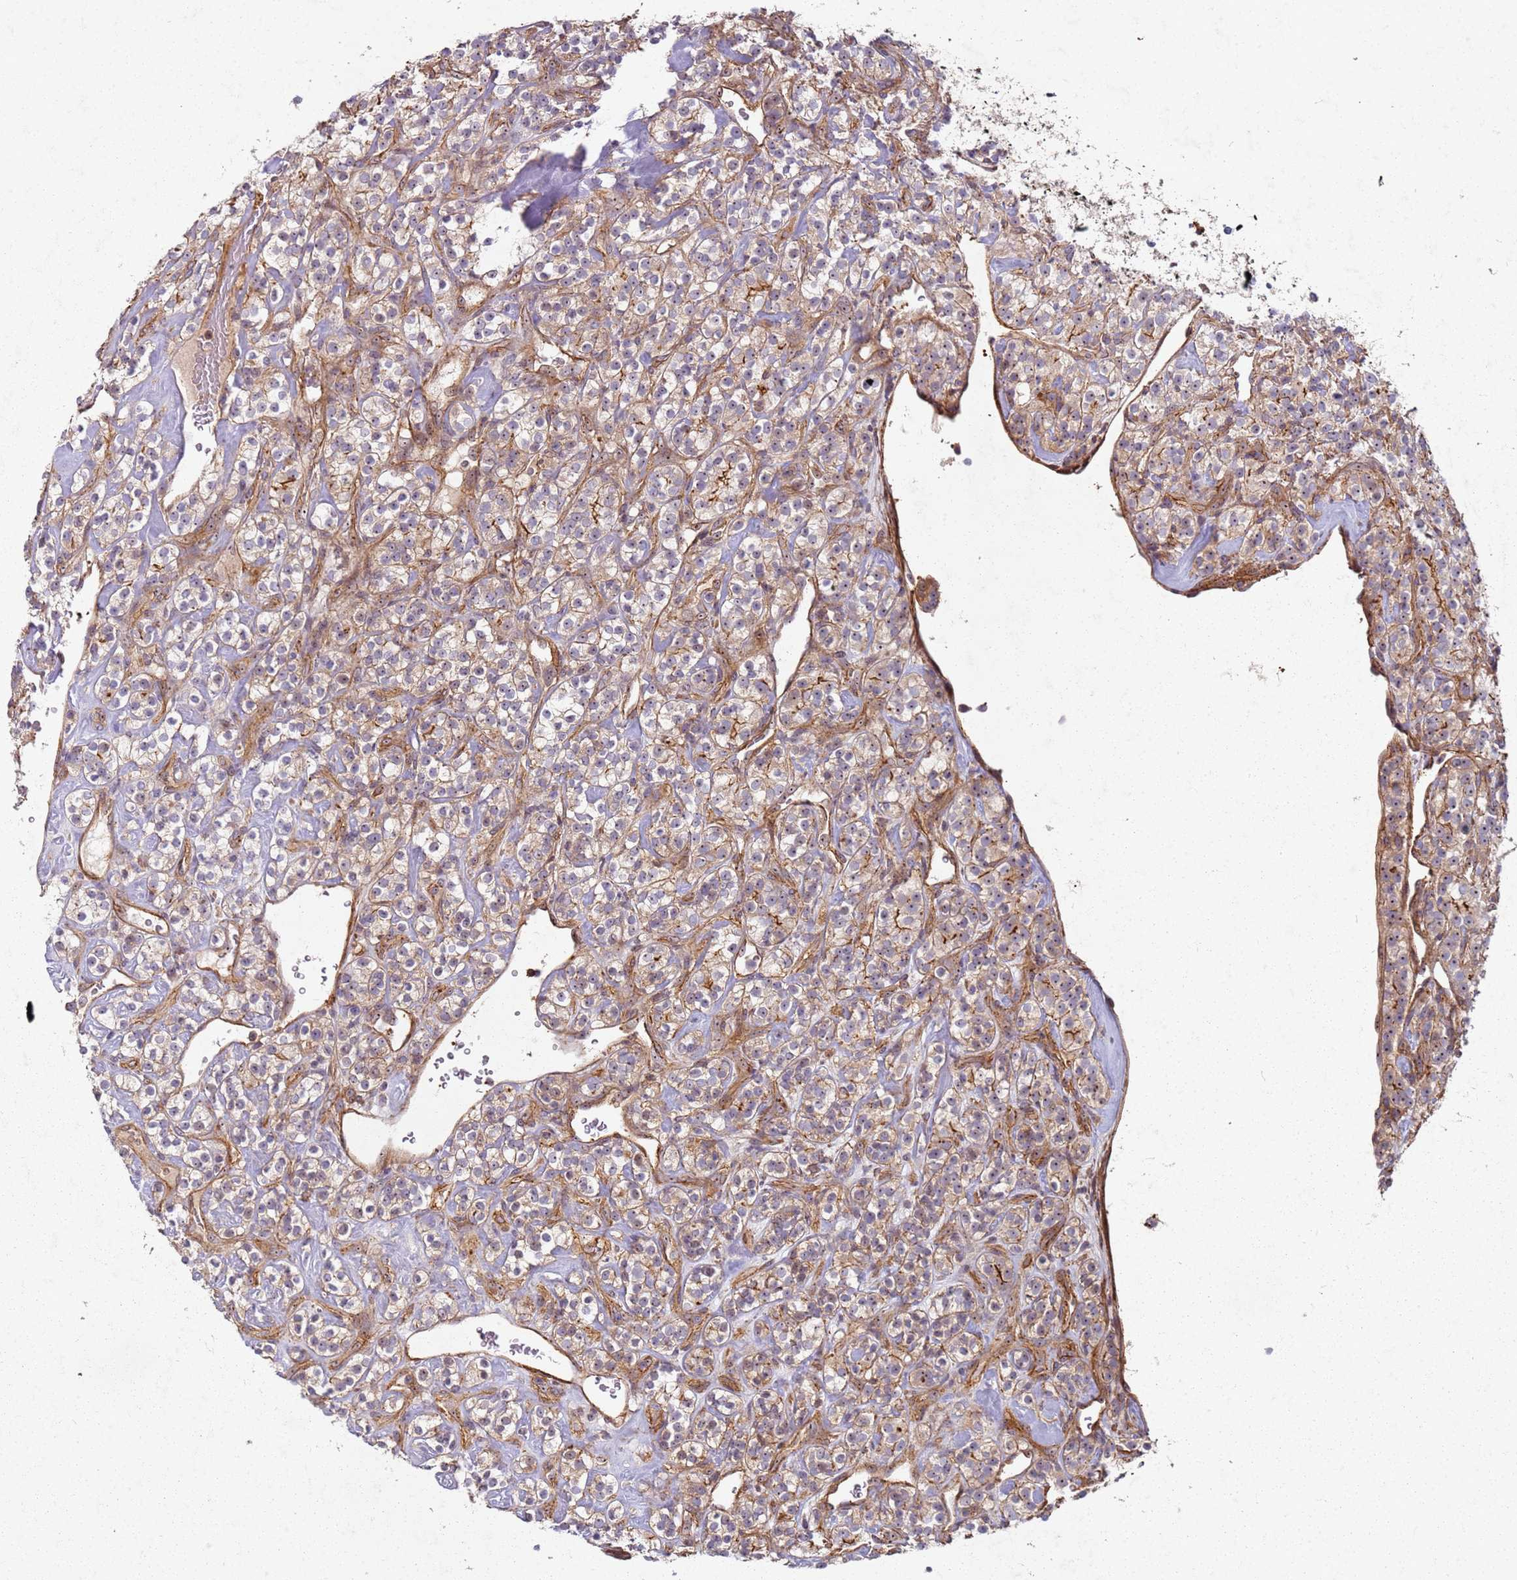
{"staining": {"intensity": "moderate", "quantity": ">75%", "location": "cytoplasmic/membranous"}, "tissue": "renal cancer", "cell_type": "Tumor cells", "image_type": "cancer", "snomed": [{"axis": "morphology", "description": "Adenocarcinoma, NOS"}, {"axis": "topography", "description": "Kidney"}], "caption": "Immunohistochemistry (IHC) micrograph of adenocarcinoma (renal) stained for a protein (brown), which reveals medium levels of moderate cytoplasmic/membranous staining in about >75% of tumor cells.", "gene": "C2CD4B", "patient": {"sex": "male", "age": 77}}